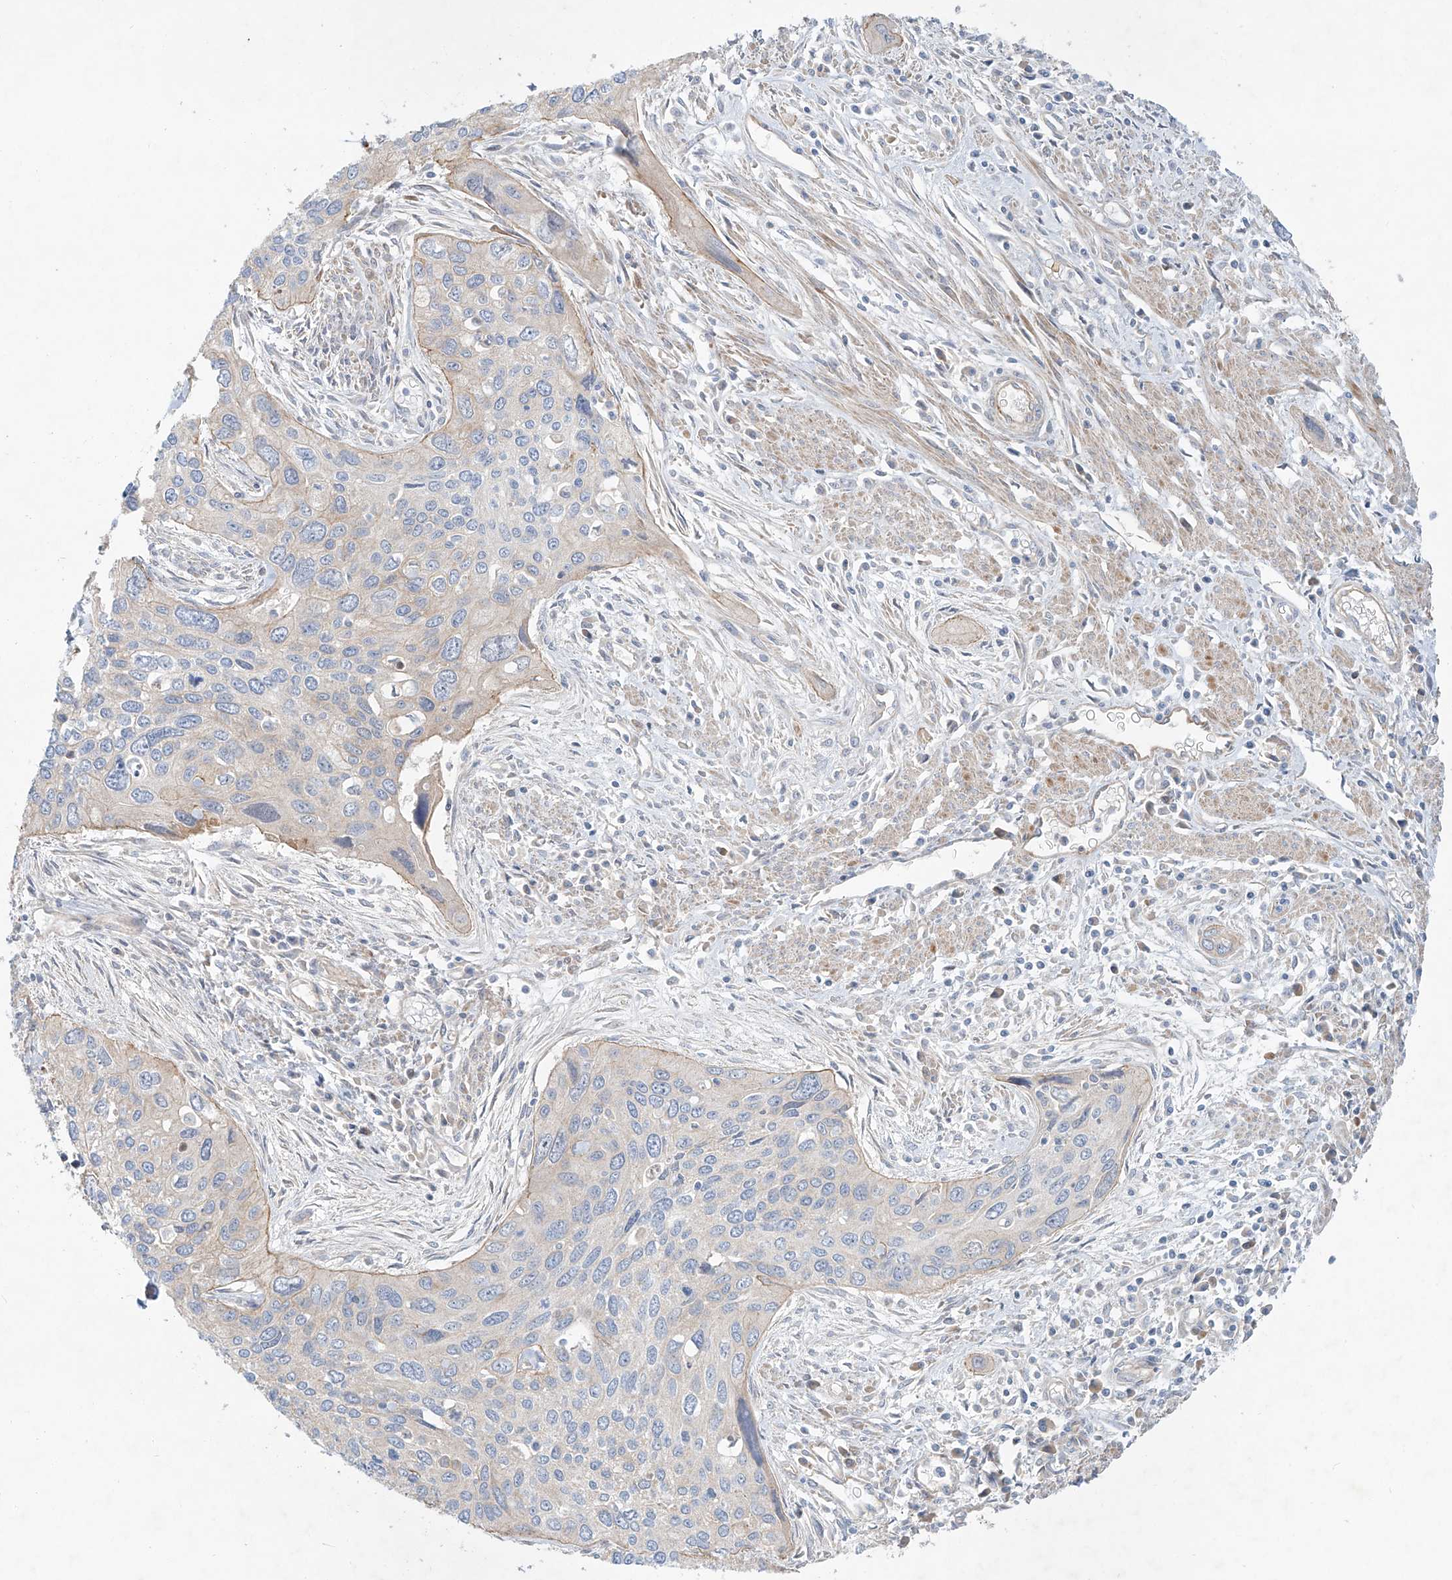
{"staining": {"intensity": "negative", "quantity": "none", "location": "none"}, "tissue": "cervical cancer", "cell_type": "Tumor cells", "image_type": "cancer", "snomed": [{"axis": "morphology", "description": "Squamous cell carcinoma, NOS"}, {"axis": "topography", "description": "Cervix"}], "caption": "Tumor cells are negative for brown protein staining in cervical squamous cell carcinoma.", "gene": "AJM1", "patient": {"sex": "female", "age": 55}}